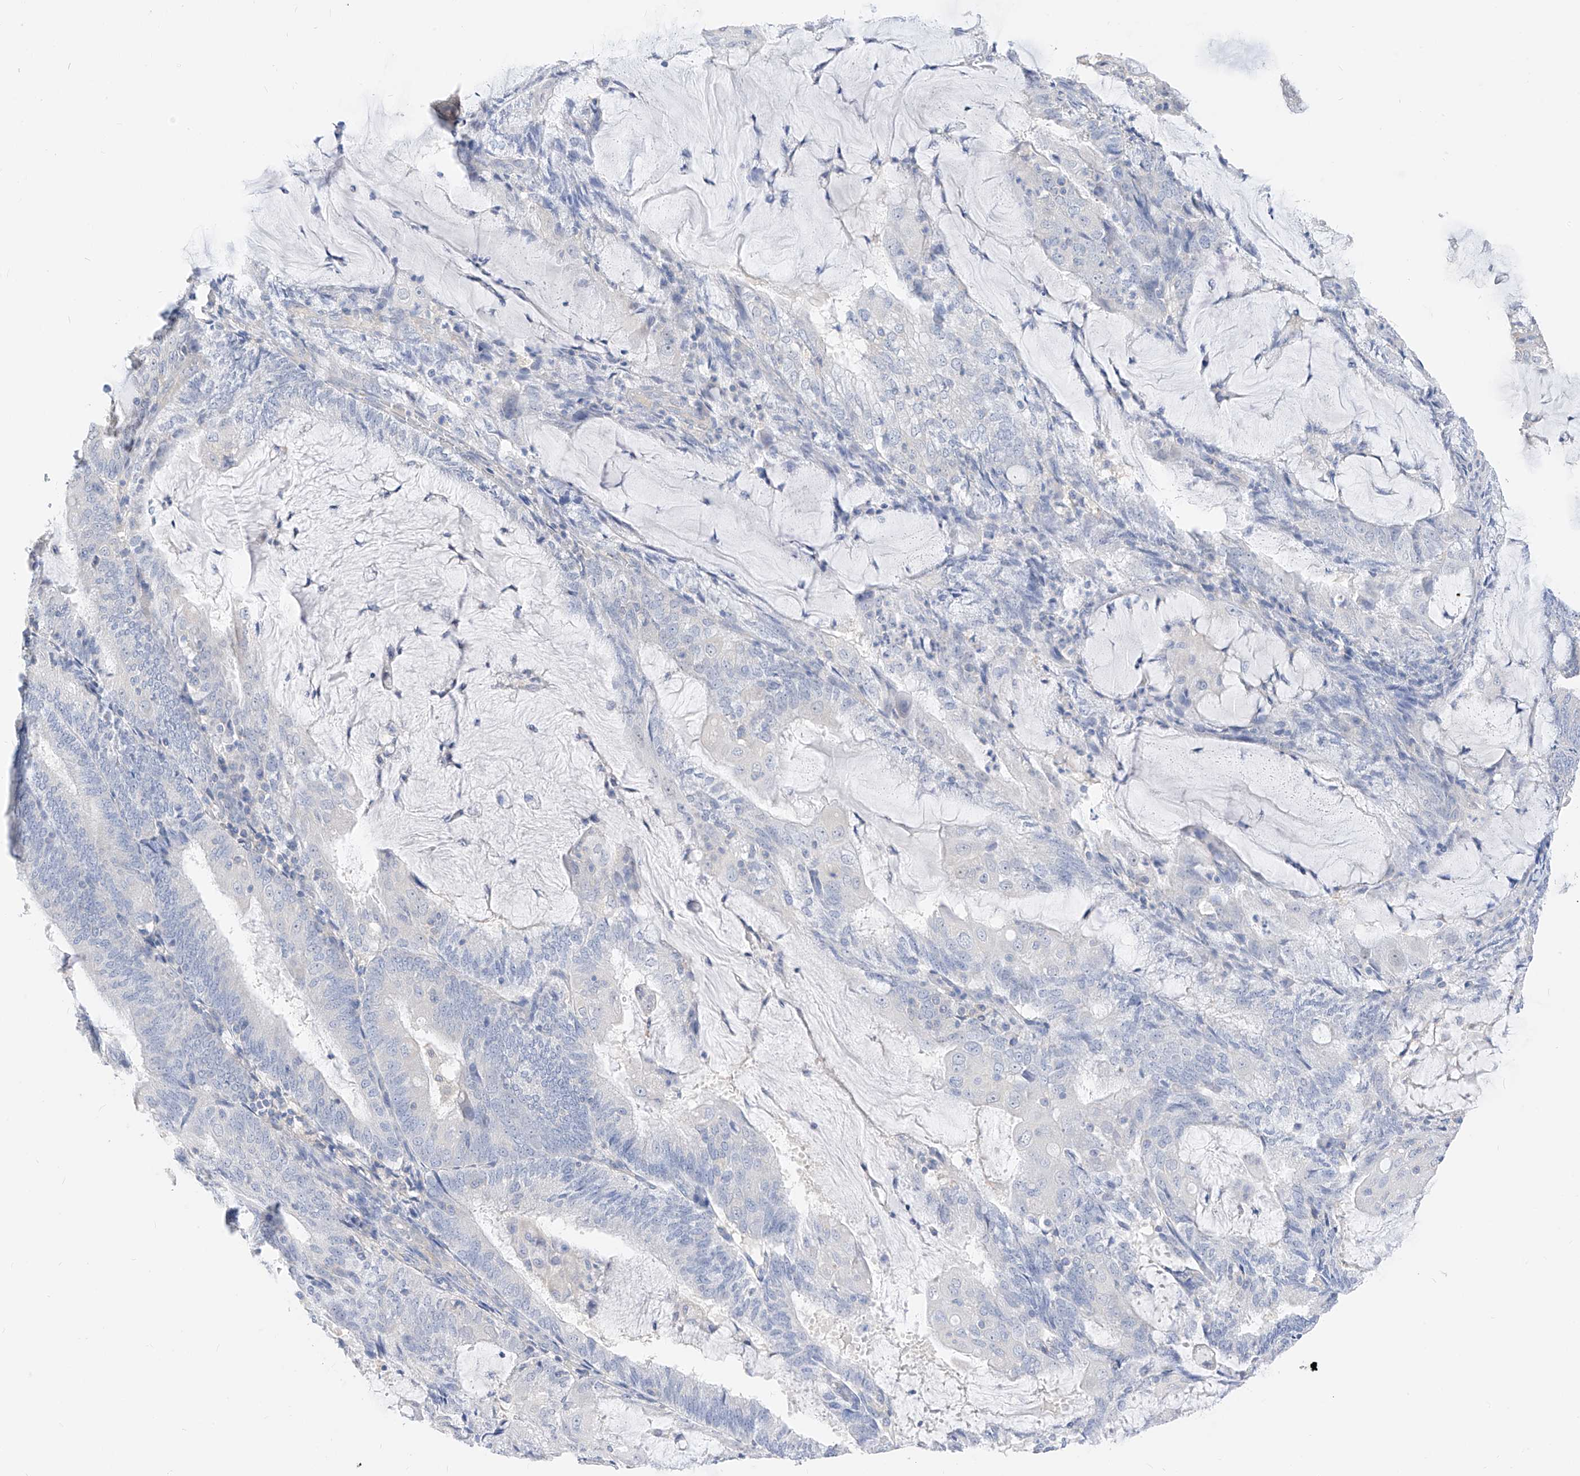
{"staining": {"intensity": "negative", "quantity": "none", "location": "none"}, "tissue": "endometrial cancer", "cell_type": "Tumor cells", "image_type": "cancer", "snomed": [{"axis": "morphology", "description": "Adenocarcinoma, NOS"}, {"axis": "topography", "description": "Endometrium"}], "caption": "The IHC photomicrograph has no significant expression in tumor cells of endometrial cancer tissue. (DAB immunohistochemistry with hematoxylin counter stain).", "gene": "ZZEF1", "patient": {"sex": "female", "age": 81}}